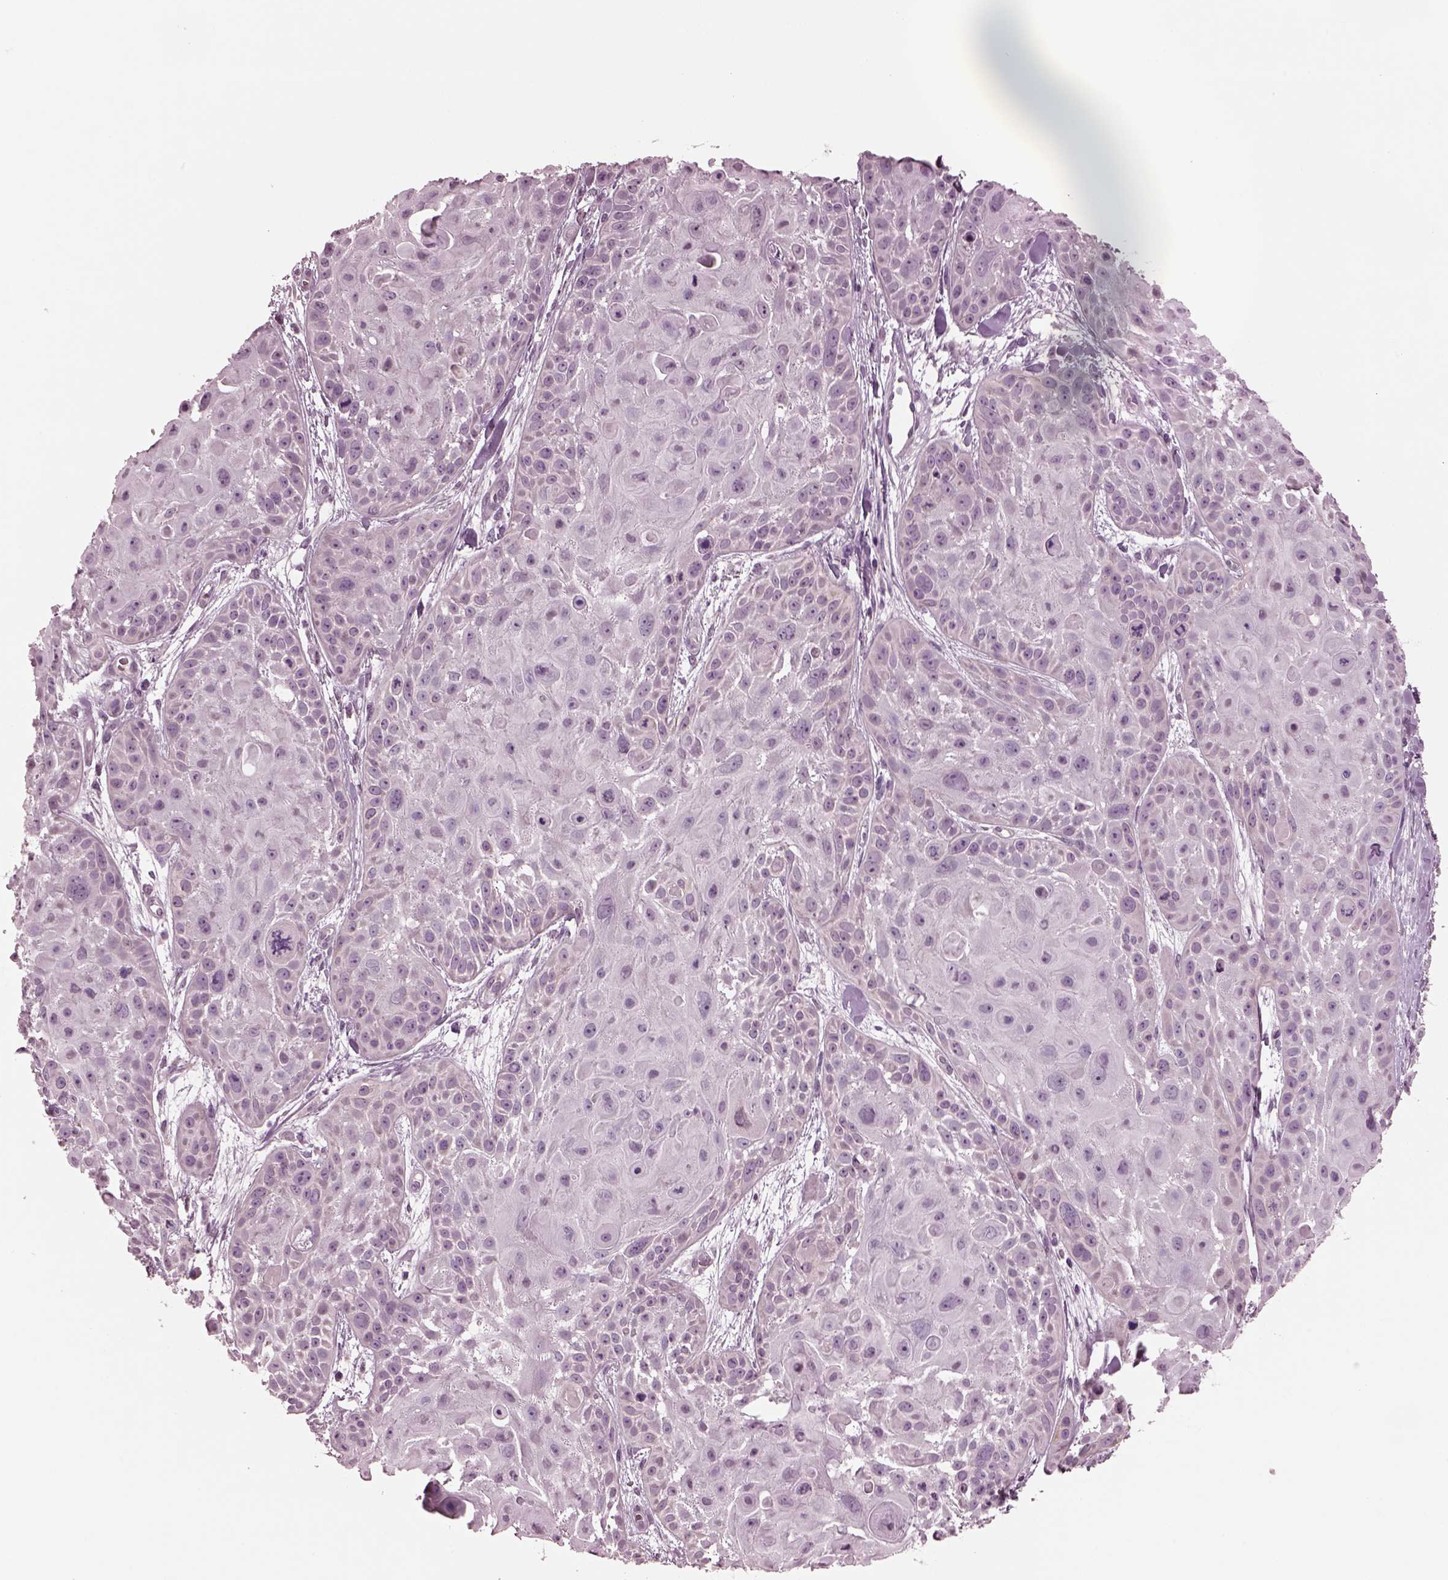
{"staining": {"intensity": "negative", "quantity": "none", "location": "none"}, "tissue": "skin cancer", "cell_type": "Tumor cells", "image_type": "cancer", "snomed": [{"axis": "morphology", "description": "Squamous cell carcinoma, NOS"}, {"axis": "topography", "description": "Skin"}, {"axis": "topography", "description": "Anal"}], "caption": "The IHC histopathology image has no significant positivity in tumor cells of skin cancer (squamous cell carcinoma) tissue.", "gene": "MIB2", "patient": {"sex": "female", "age": 75}}